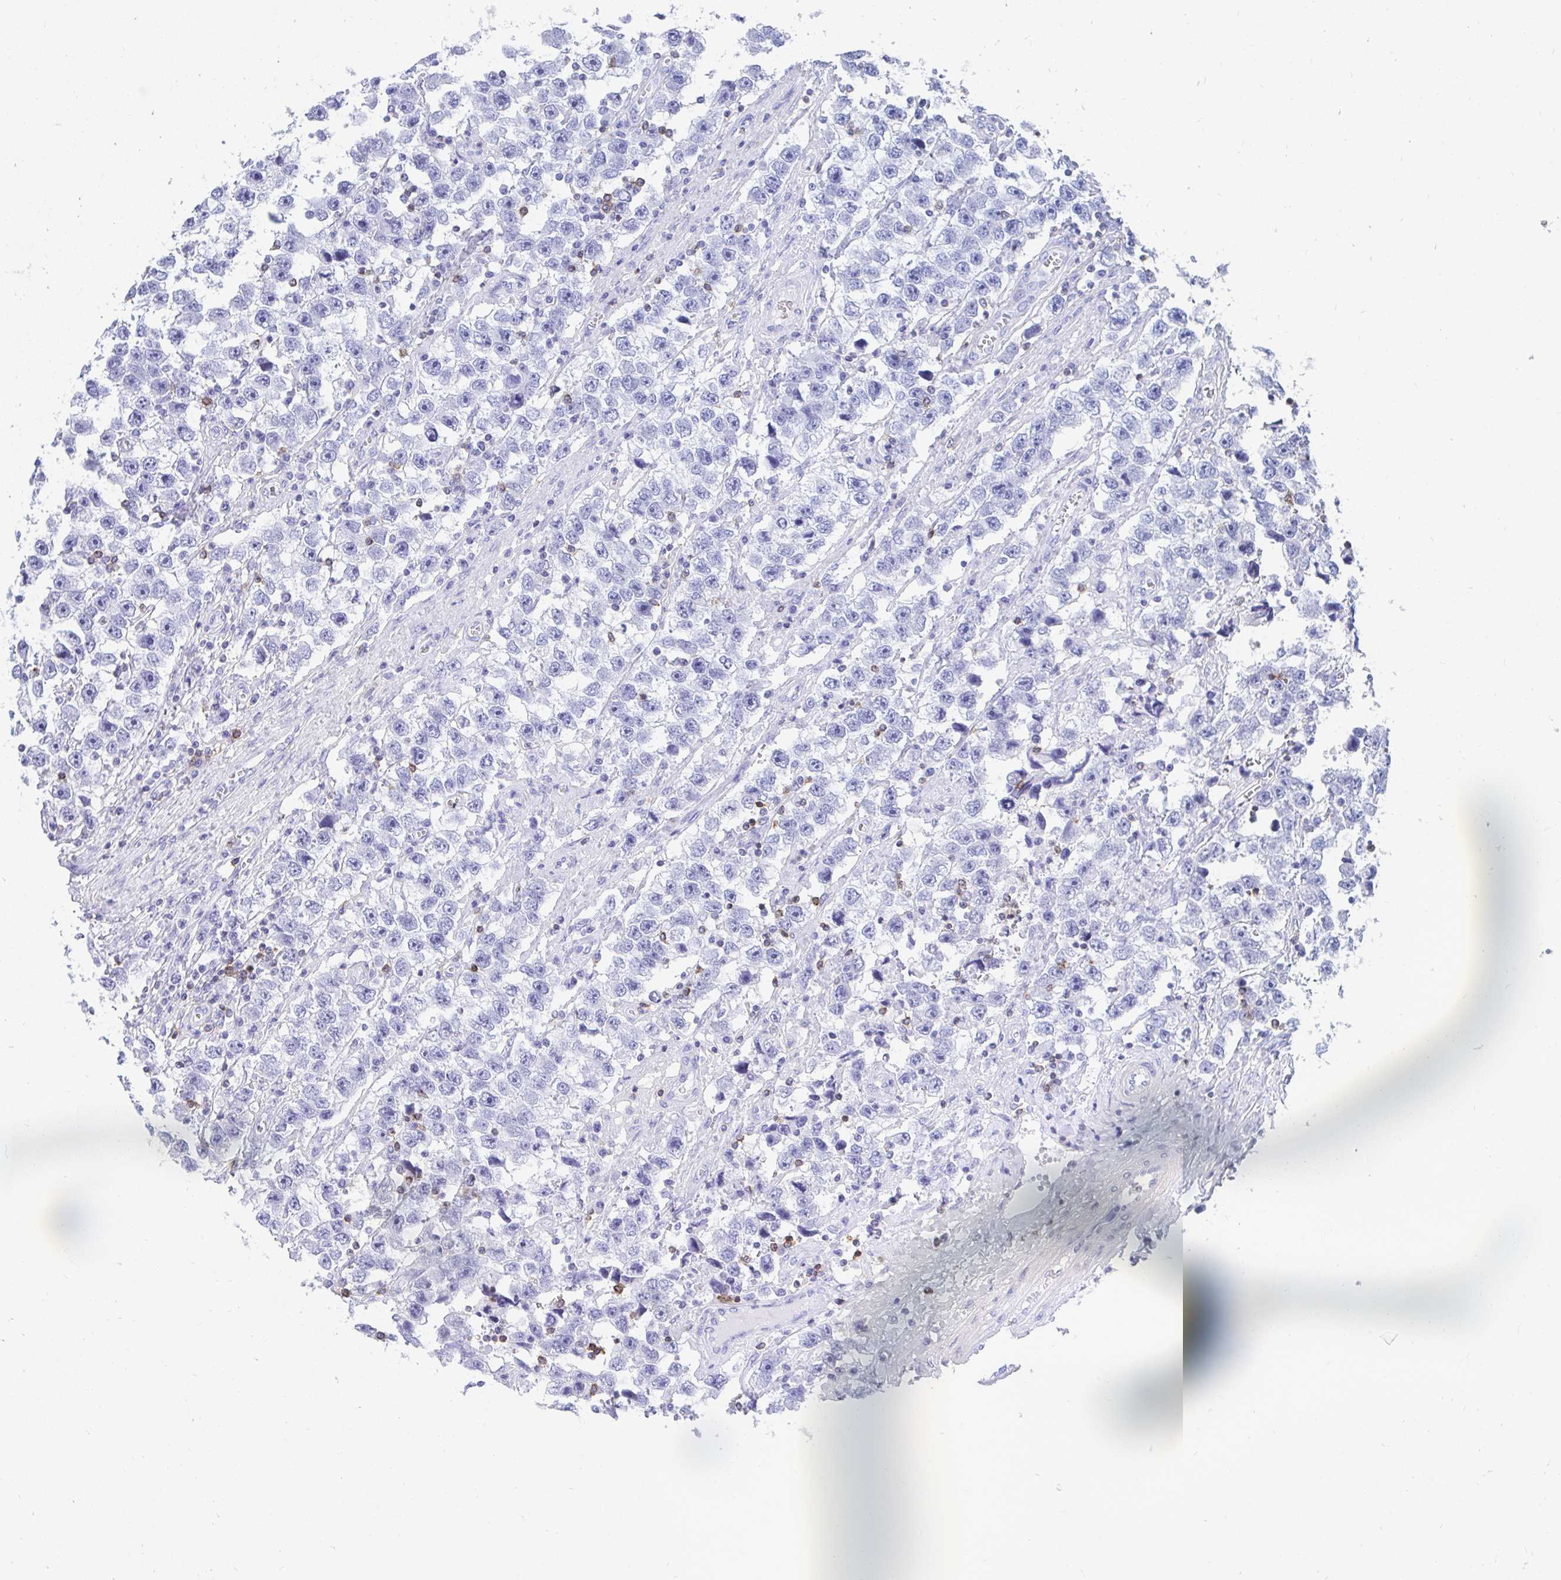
{"staining": {"intensity": "negative", "quantity": "none", "location": "none"}, "tissue": "testis cancer", "cell_type": "Tumor cells", "image_type": "cancer", "snomed": [{"axis": "morphology", "description": "Seminoma, NOS"}, {"axis": "topography", "description": "Testis"}], "caption": "A photomicrograph of human seminoma (testis) is negative for staining in tumor cells.", "gene": "CD7", "patient": {"sex": "male", "age": 33}}